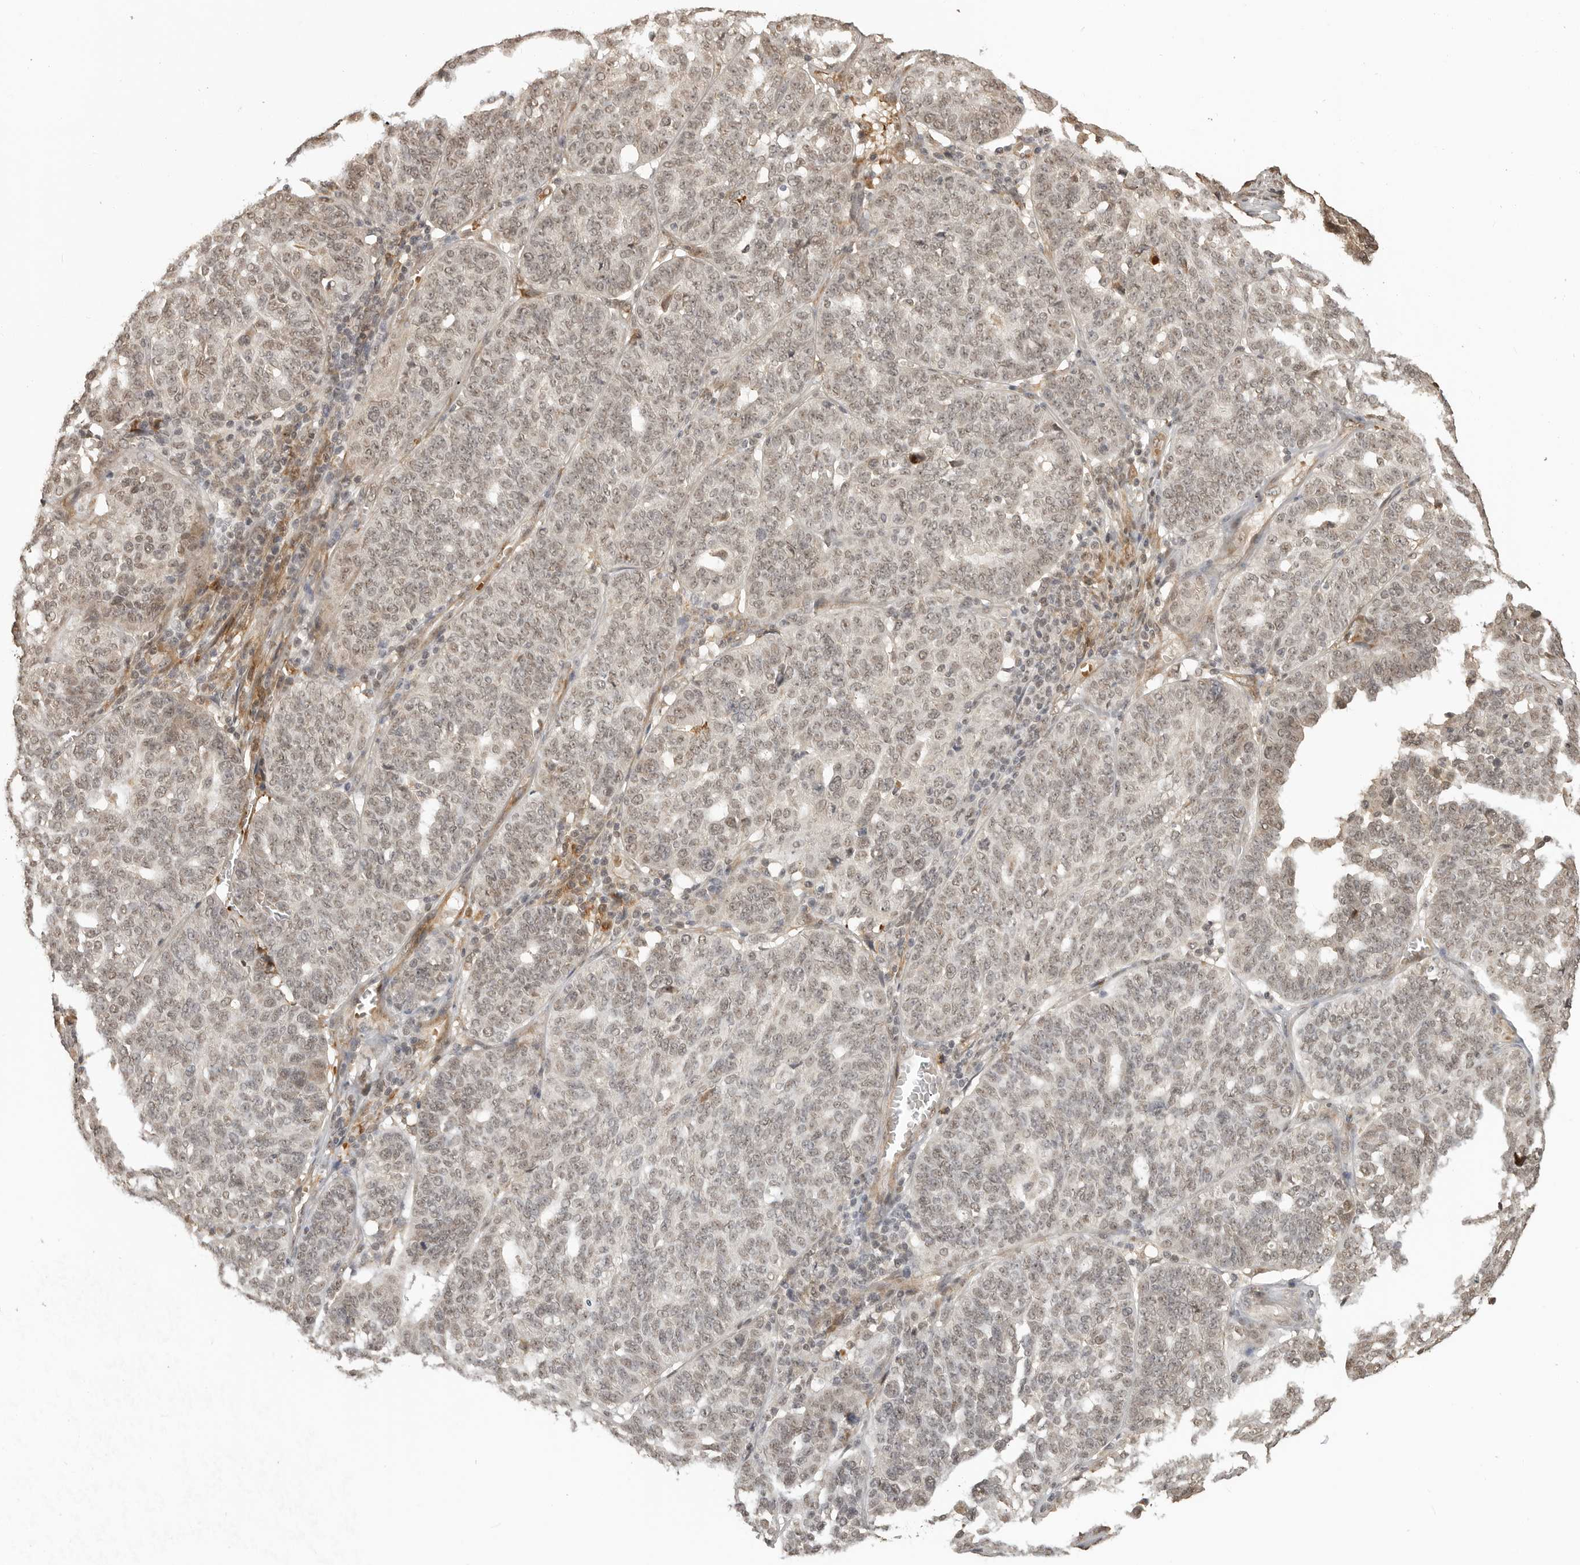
{"staining": {"intensity": "weak", "quantity": "25%-75%", "location": "nuclear"}, "tissue": "ovarian cancer", "cell_type": "Tumor cells", "image_type": "cancer", "snomed": [{"axis": "morphology", "description": "Cystadenocarcinoma, serous, NOS"}, {"axis": "topography", "description": "Ovary"}], "caption": "This is a photomicrograph of immunohistochemistry (IHC) staining of ovarian serous cystadenocarcinoma, which shows weak positivity in the nuclear of tumor cells.", "gene": "CLOCK", "patient": {"sex": "female", "age": 59}}